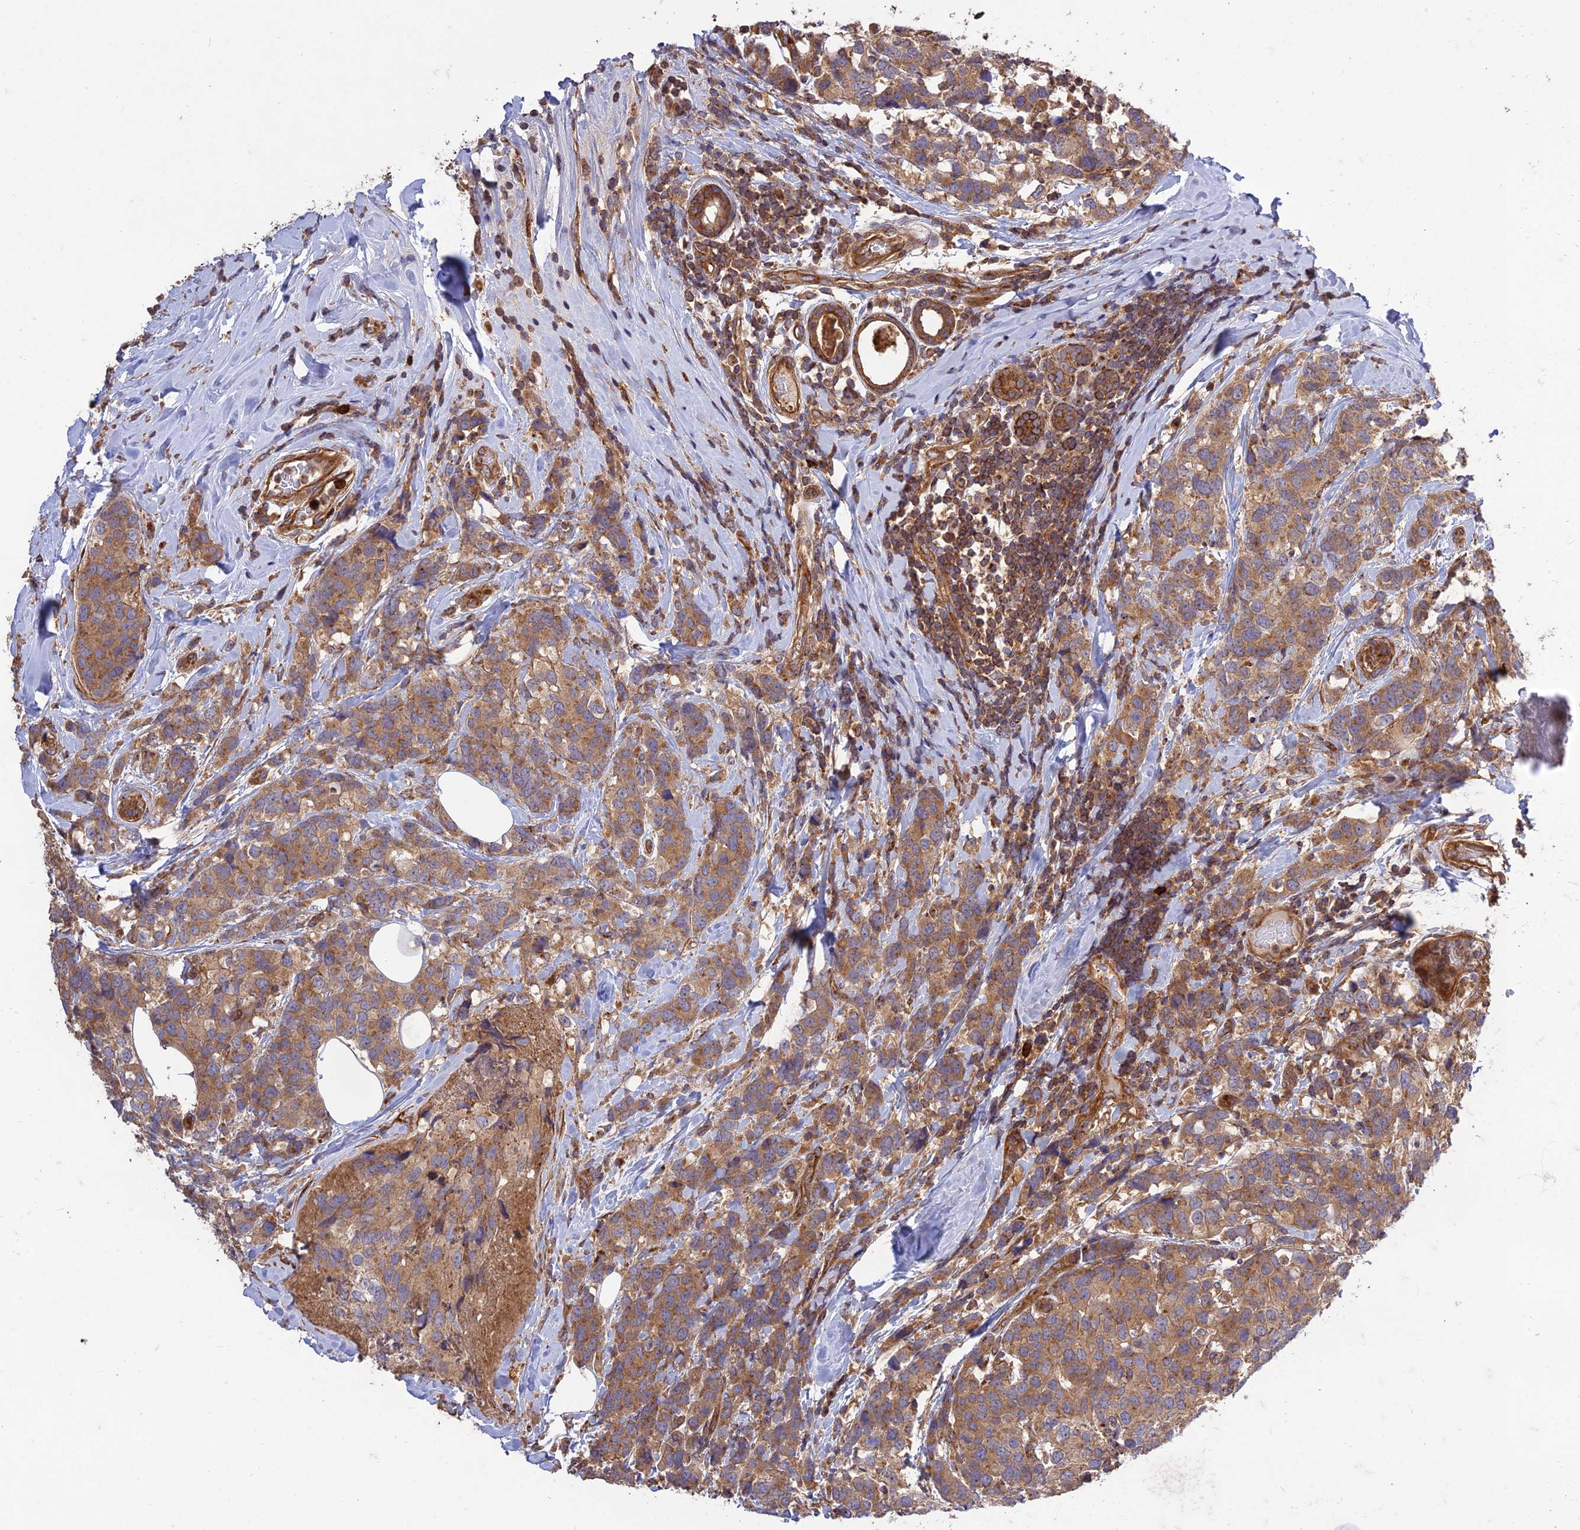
{"staining": {"intensity": "moderate", "quantity": ">75%", "location": "cytoplasmic/membranous"}, "tissue": "breast cancer", "cell_type": "Tumor cells", "image_type": "cancer", "snomed": [{"axis": "morphology", "description": "Lobular carcinoma"}, {"axis": "topography", "description": "Breast"}], "caption": "Protein expression by immunohistochemistry displays moderate cytoplasmic/membranous expression in approximately >75% of tumor cells in breast cancer (lobular carcinoma).", "gene": "TMEM131L", "patient": {"sex": "female", "age": 59}}